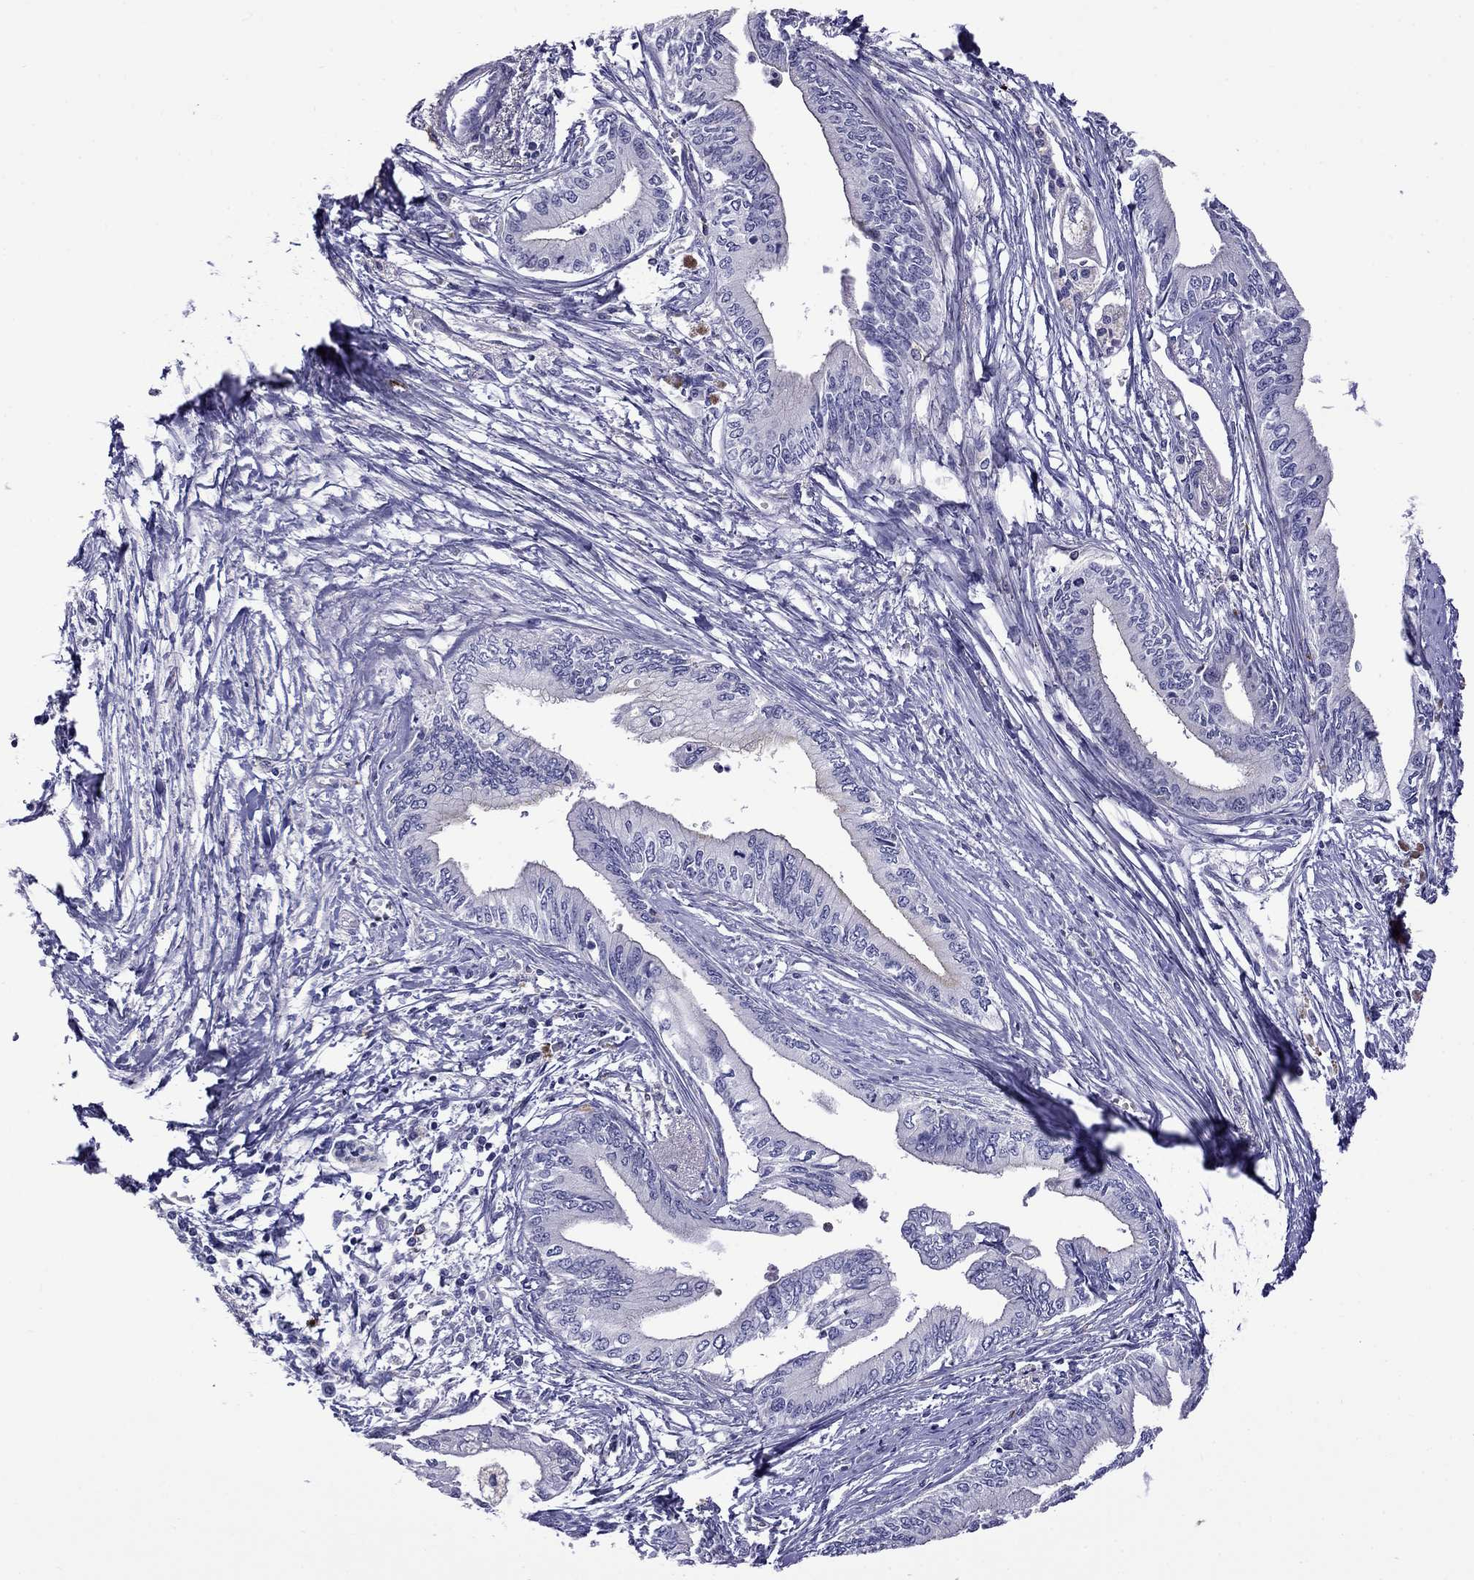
{"staining": {"intensity": "negative", "quantity": "none", "location": "none"}, "tissue": "pancreatic cancer", "cell_type": "Tumor cells", "image_type": "cancer", "snomed": [{"axis": "morphology", "description": "Adenocarcinoma, NOS"}, {"axis": "topography", "description": "Pancreas"}], "caption": "The micrograph reveals no staining of tumor cells in pancreatic cancer.", "gene": "STAR", "patient": {"sex": "female", "age": 61}}